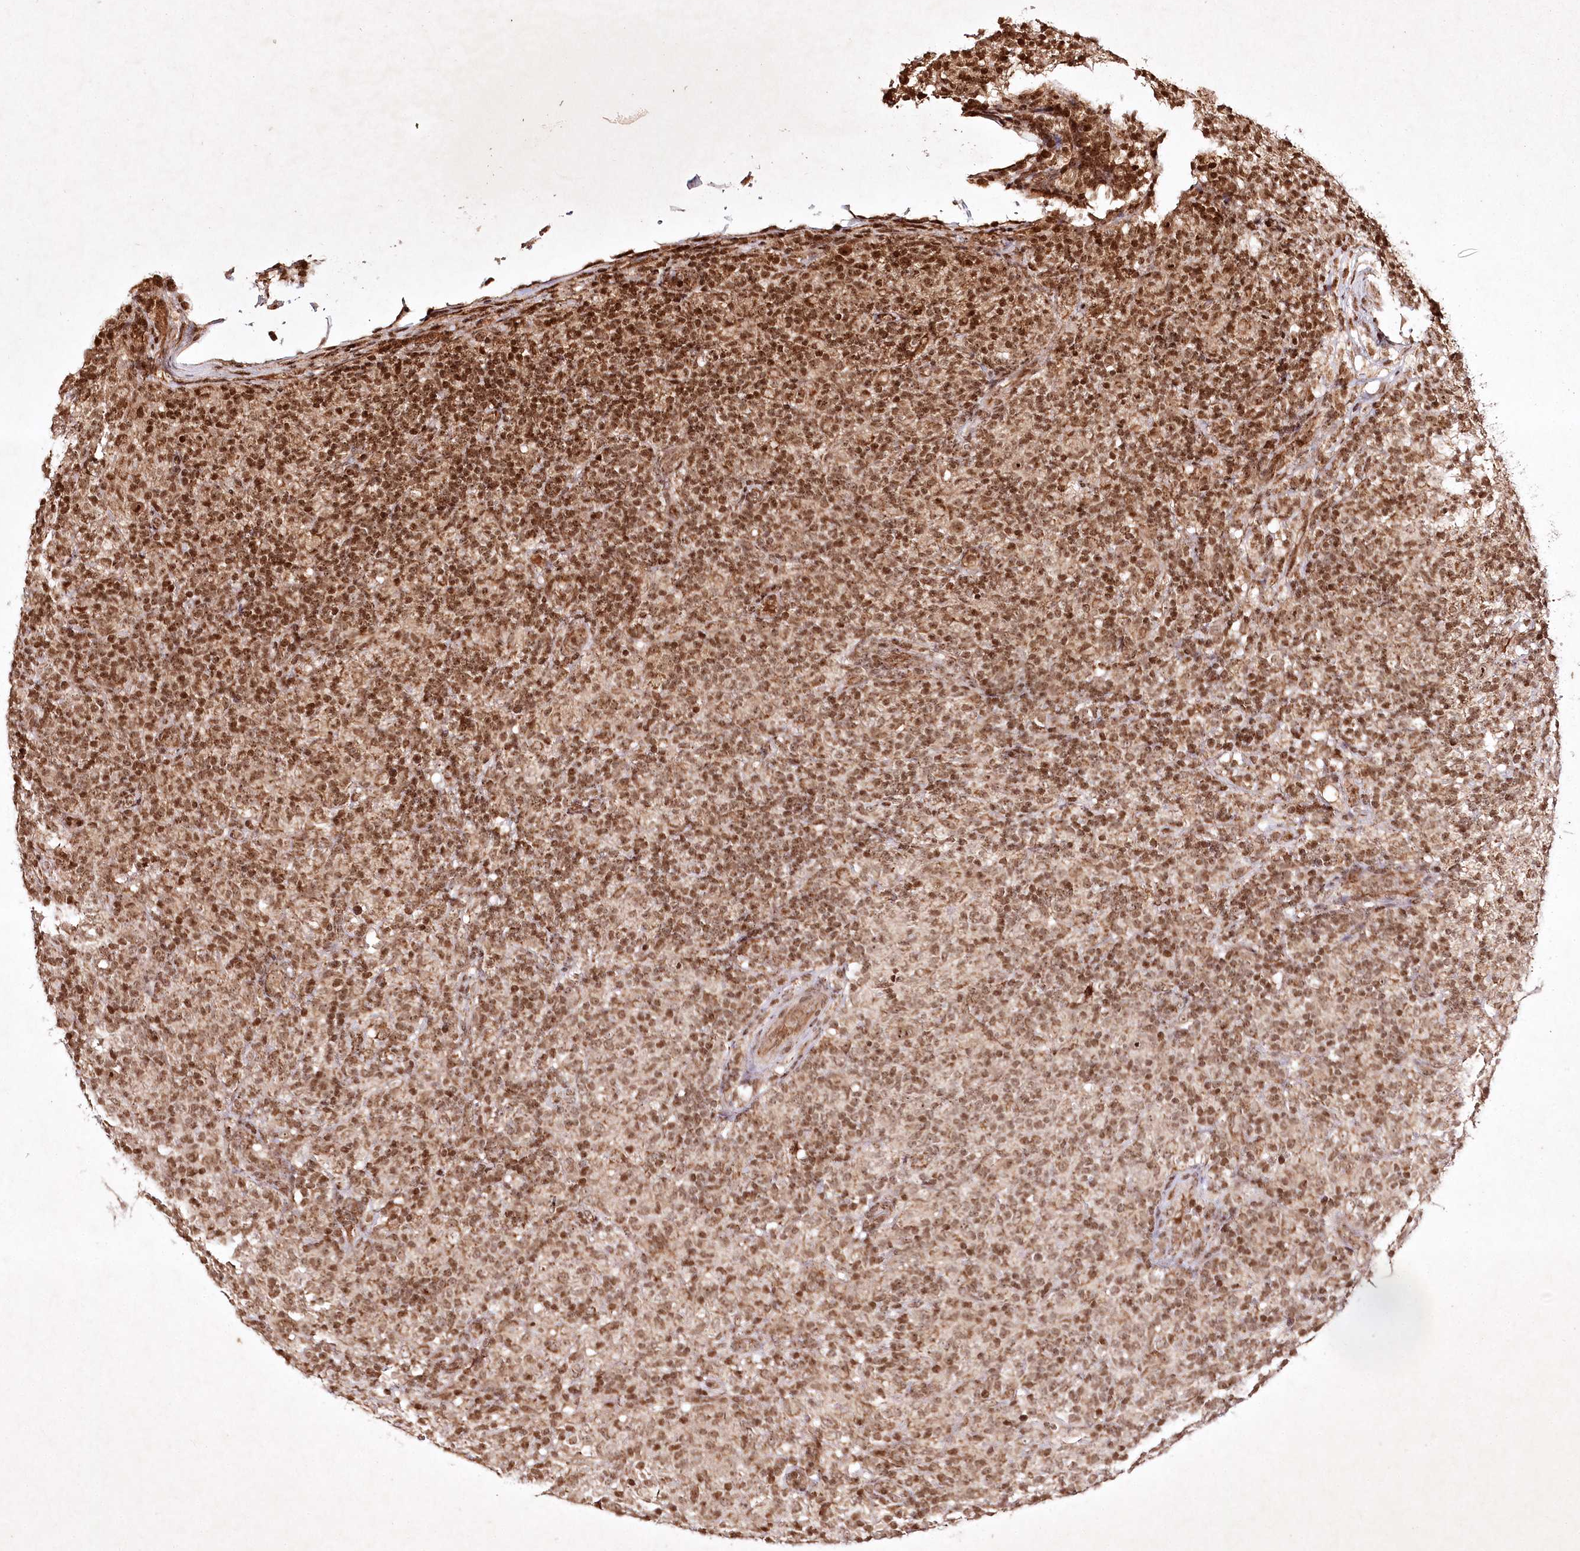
{"staining": {"intensity": "weak", "quantity": ">75%", "location": "nuclear"}, "tissue": "lymphoma", "cell_type": "Tumor cells", "image_type": "cancer", "snomed": [{"axis": "morphology", "description": "Hodgkin's disease, NOS"}, {"axis": "topography", "description": "Lymph node"}], "caption": "Hodgkin's disease tissue shows weak nuclear positivity in about >75% of tumor cells", "gene": "CARM1", "patient": {"sex": "male", "age": 70}}